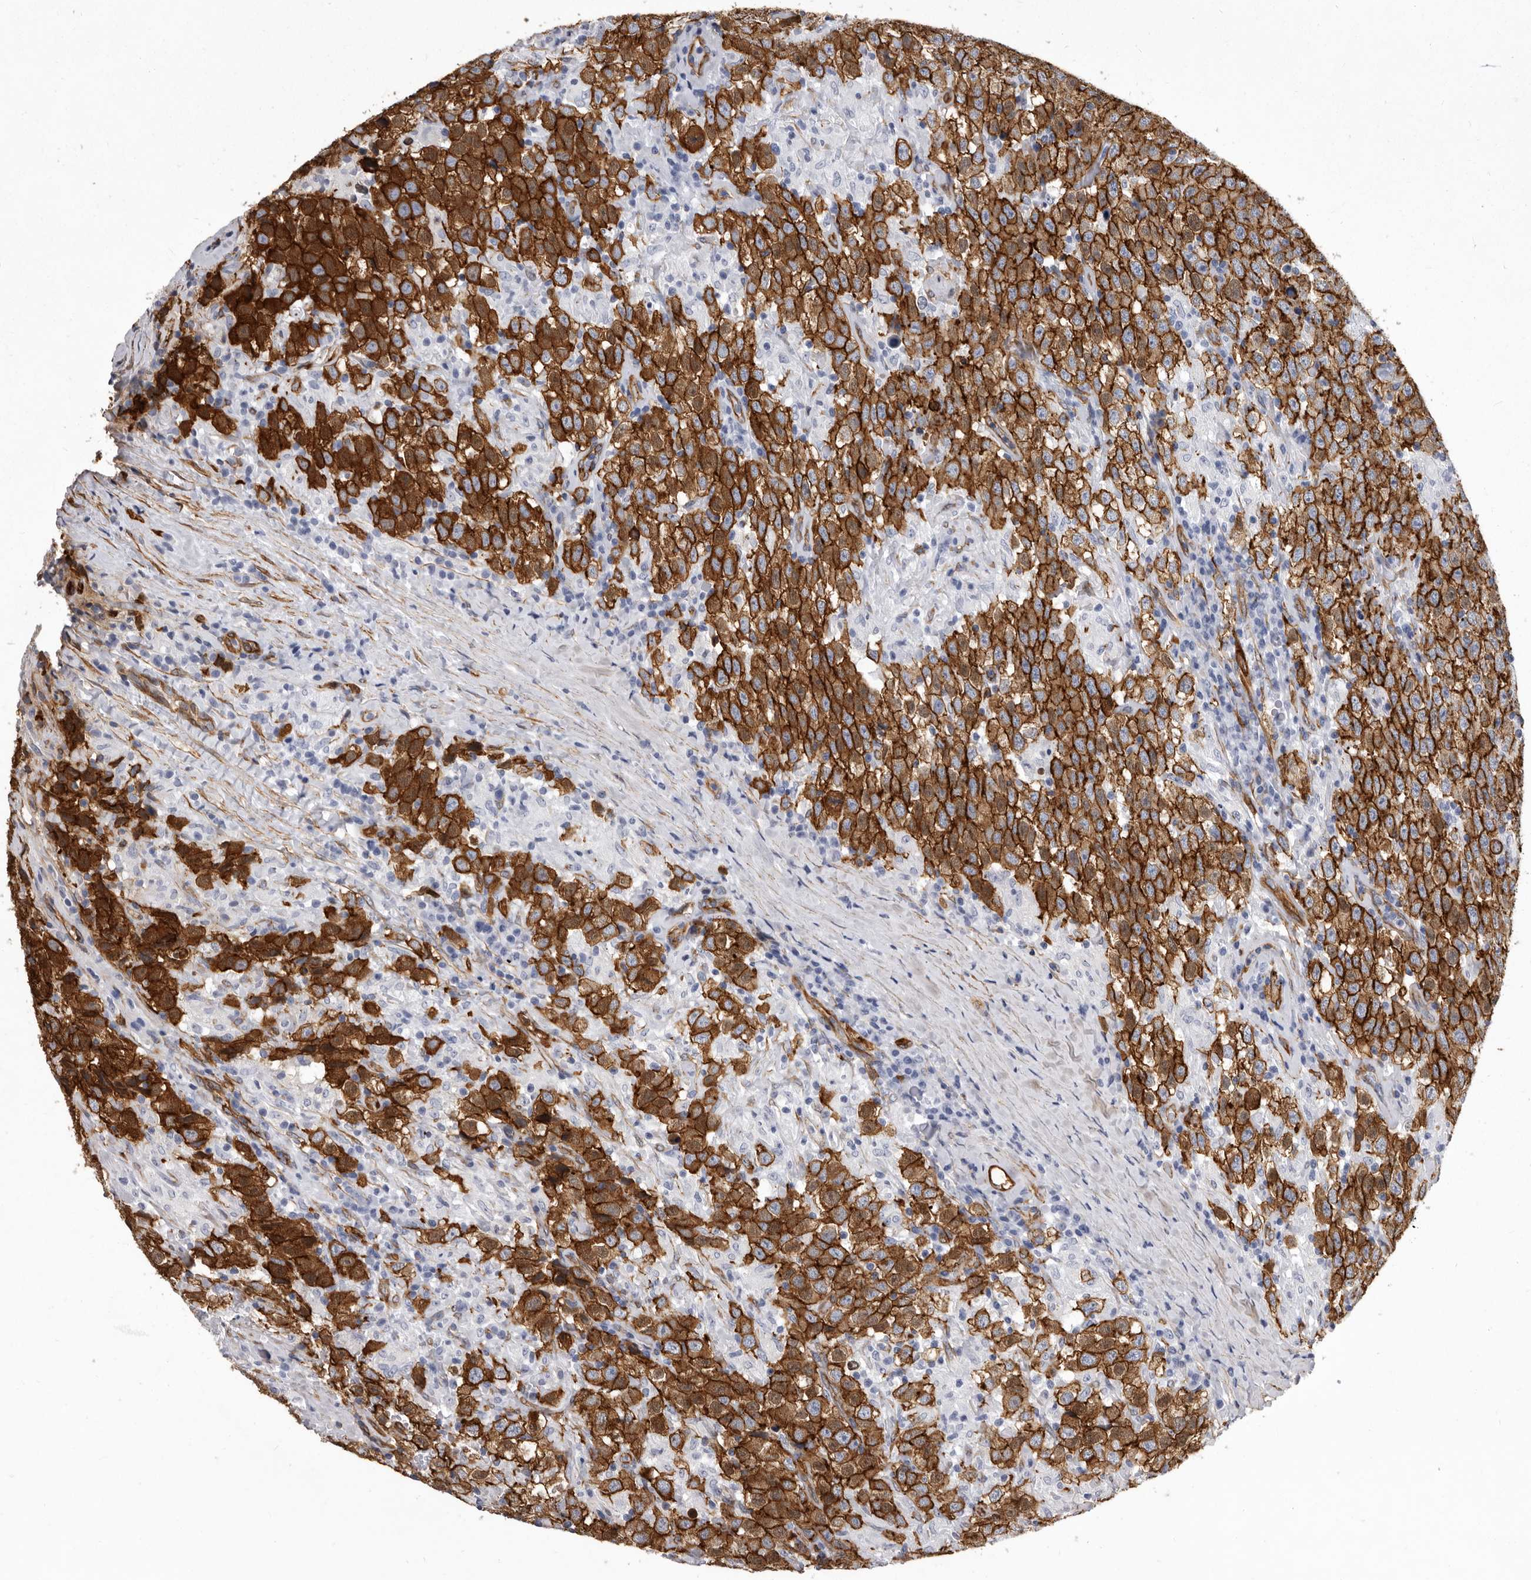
{"staining": {"intensity": "strong", "quantity": ">75%", "location": "cytoplasmic/membranous"}, "tissue": "testis cancer", "cell_type": "Tumor cells", "image_type": "cancer", "snomed": [{"axis": "morphology", "description": "Seminoma, NOS"}, {"axis": "topography", "description": "Testis"}], "caption": "Human testis cancer stained with a protein marker displays strong staining in tumor cells.", "gene": "ENAH", "patient": {"sex": "male", "age": 41}}